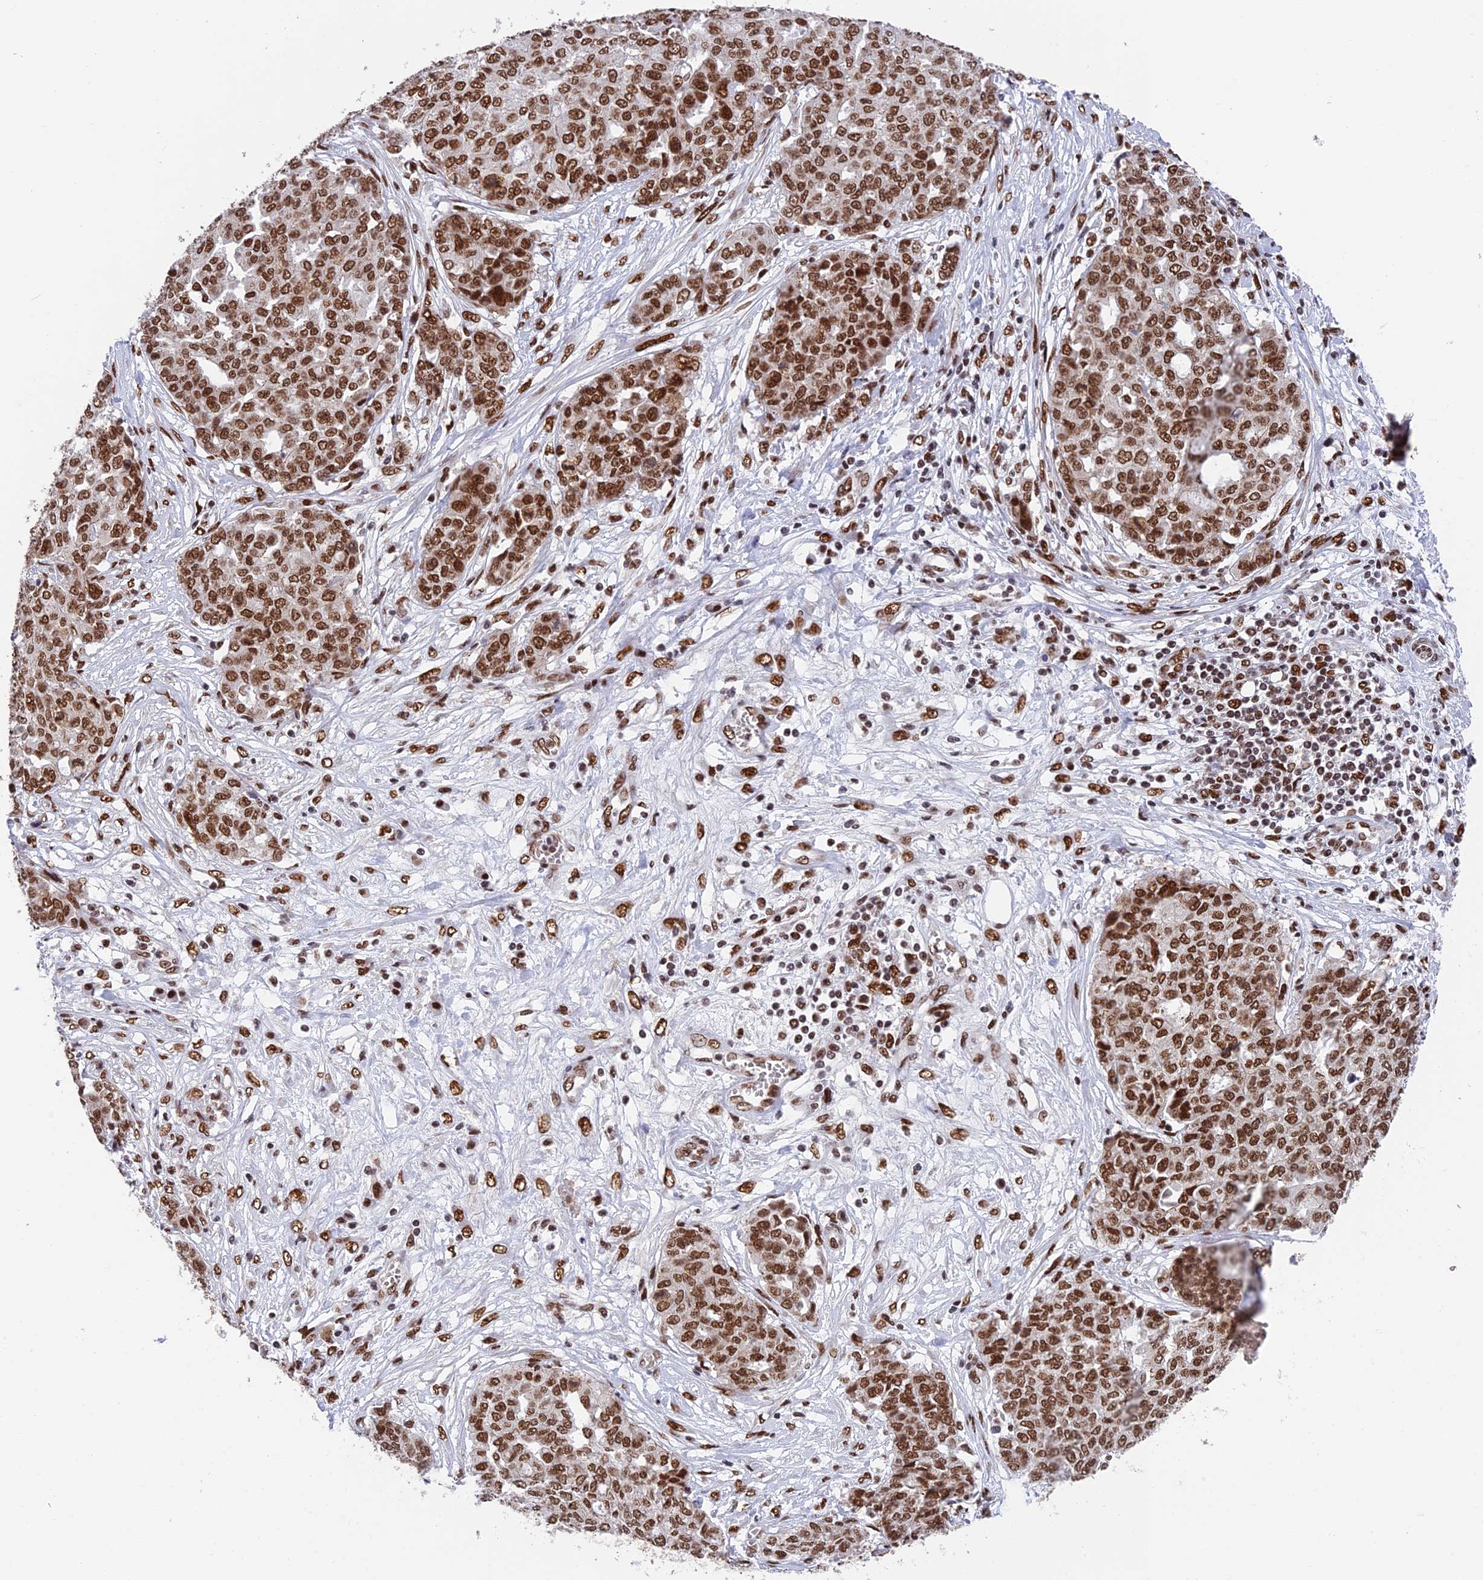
{"staining": {"intensity": "strong", "quantity": ">75%", "location": "nuclear"}, "tissue": "ovarian cancer", "cell_type": "Tumor cells", "image_type": "cancer", "snomed": [{"axis": "morphology", "description": "Cystadenocarcinoma, serous, NOS"}, {"axis": "topography", "description": "Soft tissue"}, {"axis": "topography", "description": "Ovary"}], "caption": "This is an image of immunohistochemistry (IHC) staining of serous cystadenocarcinoma (ovarian), which shows strong expression in the nuclear of tumor cells.", "gene": "EEF1AKMT3", "patient": {"sex": "female", "age": 57}}